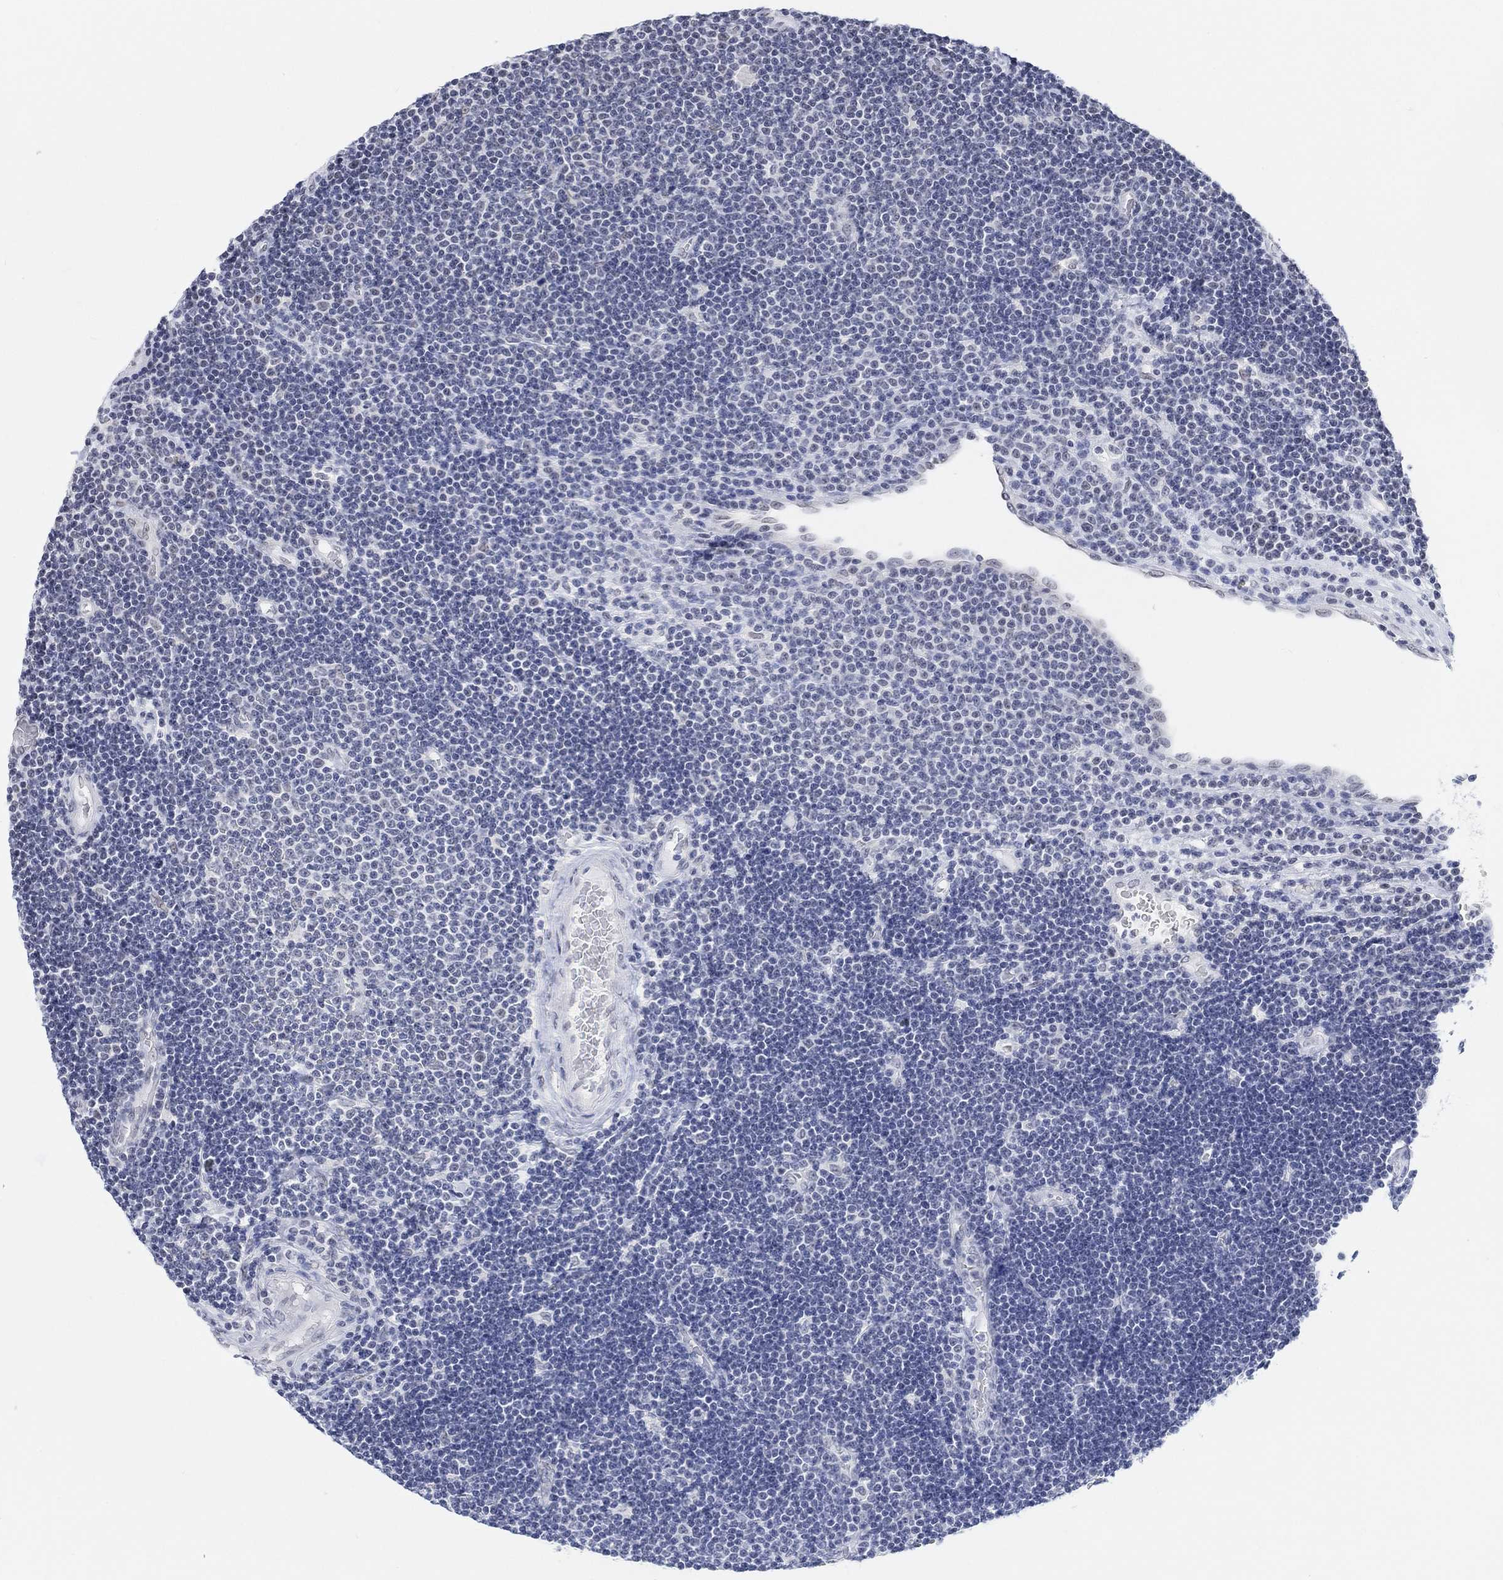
{"staining": {"intensity": "negative", "quantity": "none", "location": "none"}, "tissue": "lymphoma", "cell_type": "Tumor cells", "image_type": "cancer", "snomed": [{"axis": "morphology", "description": "Malignant lymphoma, non-Hodgkin's type, Low grade"}, {"axis": "topography", "description": "Brain"}], "caption": "Immunohistochemistry (IHC) photomicrograph of neoplastic tissue: human low-grade malignant lymphoma, non-Hodgkin's type stained with DAB (3,3'-diaminobenzidine) displays no significant protein positivity in tumor cells.", "gene": "PURG", "patient": {"sex": "female", "age": 66}}